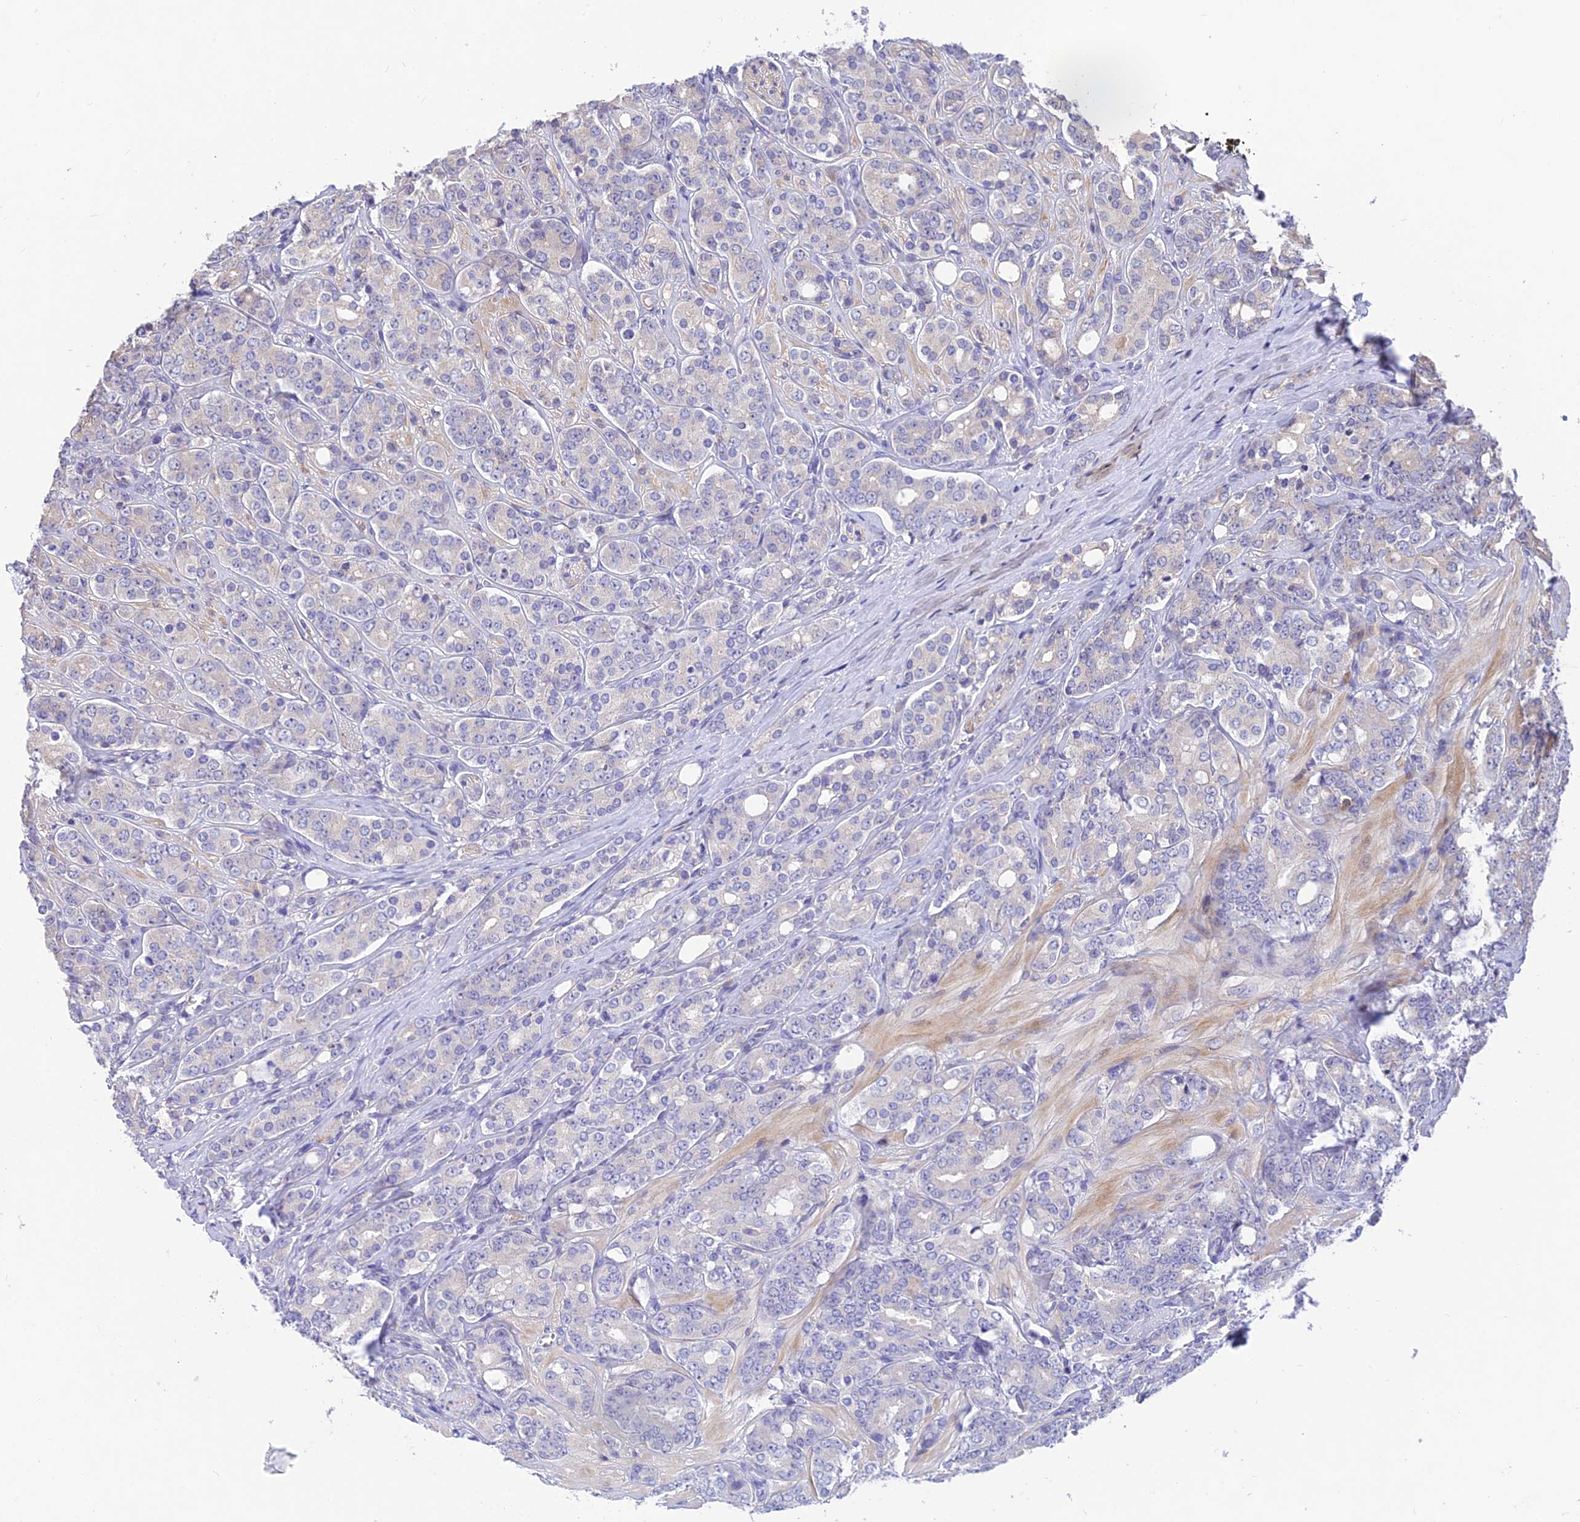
{"staining": {"intensity": "negative", "quantity": "none", "location": "none"}, "tissue": "prostate cancer", "cell_type": "Tumor cells", "image_type": "cancer", "snomed": [{"axis": "morphology", "description": "Adenocarcinoma, High grade"}, {"axis": "topography", "description": "Prostate"}], "caption": "There is no significant staining in tumor cells of prostate cancer. (Stains: DAB immunohistochemistry with hematoxylin counter stain, Microscopy: brightfield microscopy at high magnification).", "gene": "DENND5B", "patient": {"sex": "male", "age": 62}}